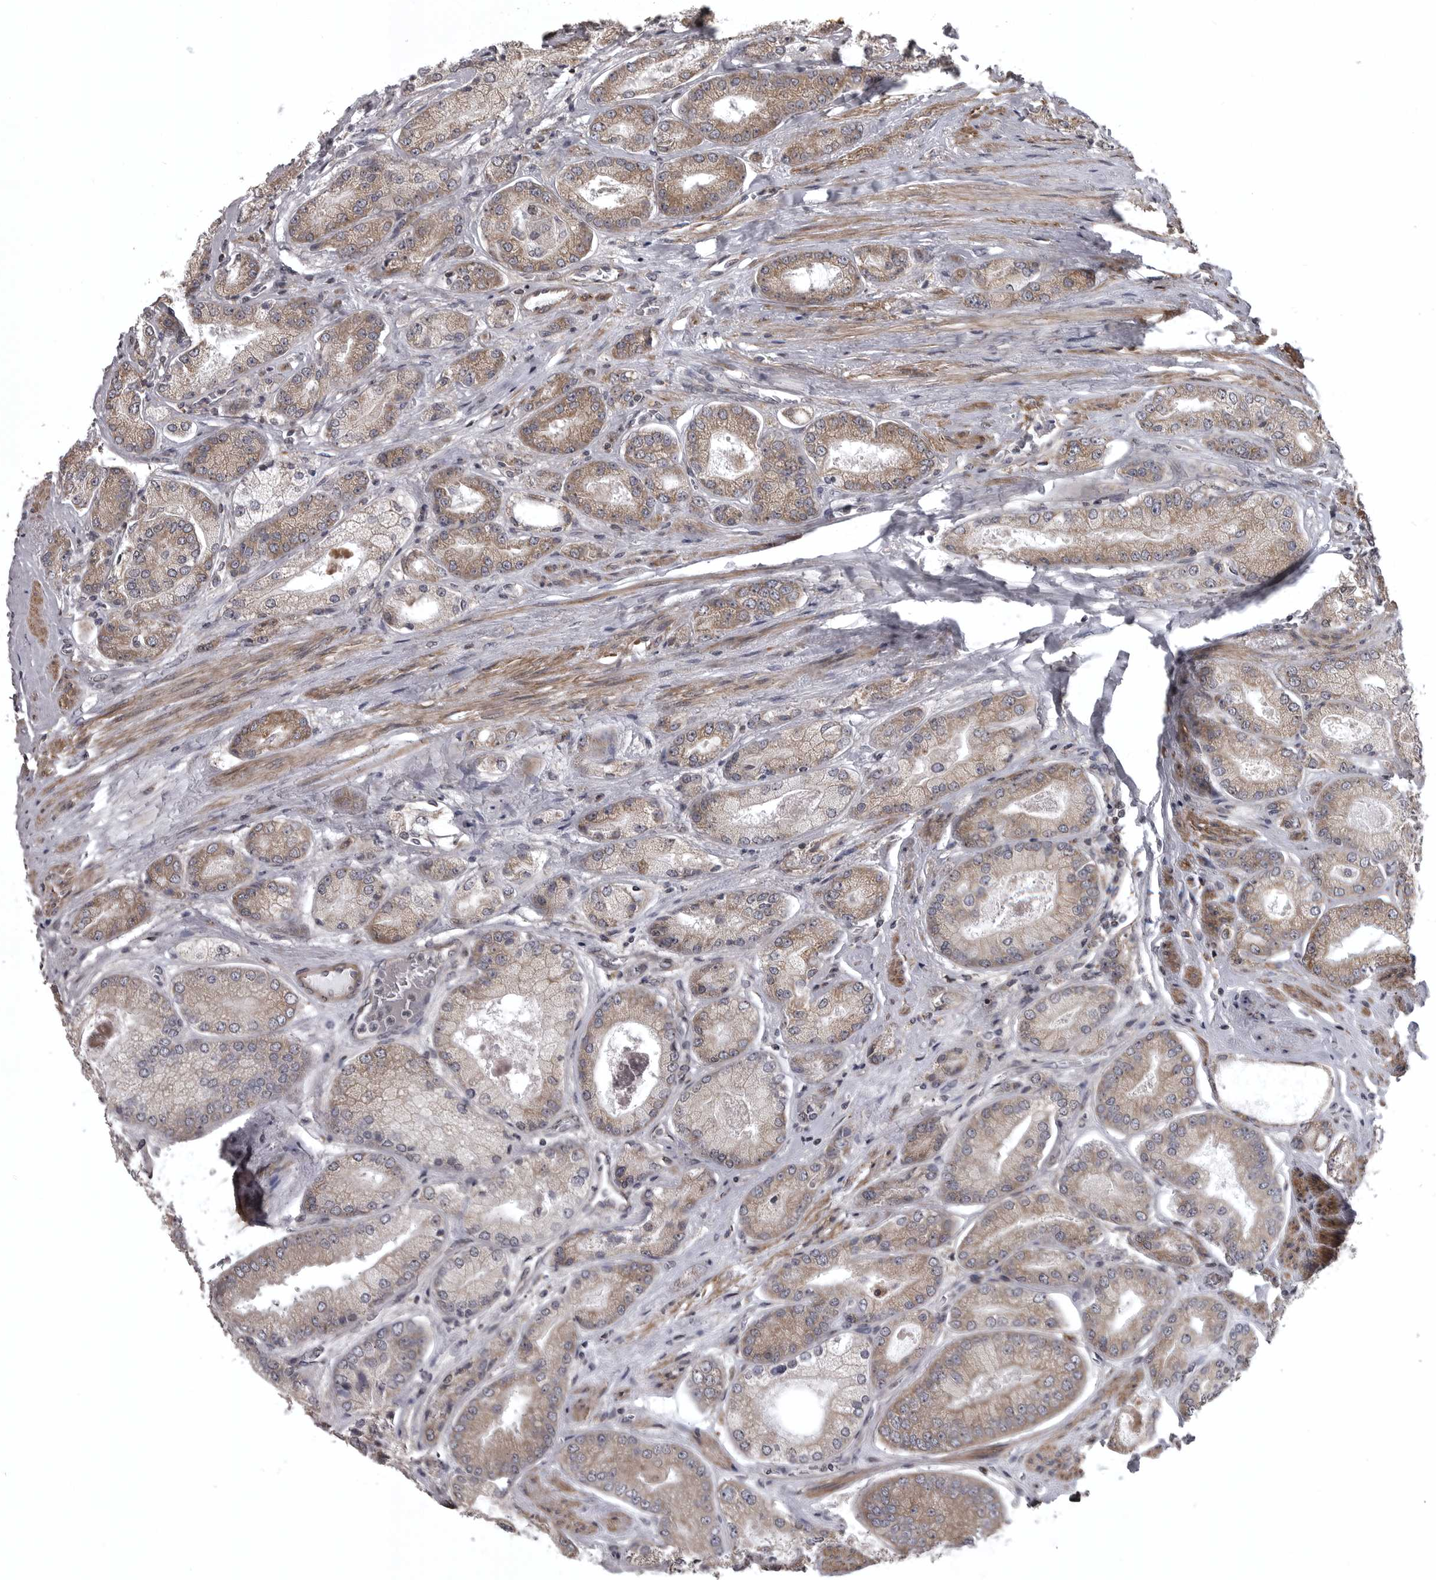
{"staining": {"intensity": "moderate", "quantity": ">75%", "location": "cytoplasmic/membranous"}, "tissue": "prostate cancer", "cell_type": "Tumor cells", "image_type": "cancer", "snomed": [{"axis": "morphology", "description": "Adenocarcinoma, High grade"}, {"axis": "topography", "description": "Prostate"}], "caption": "This photomicrograph reveals immunohistochemistry (IHC) staining of prostate high-grade adenocarcinoma, with medium moderate cytoplasmic/membranous expression in about >75% of tumor cells.", "gene": "ZNRF1", "patient": {"sex": "male", "age": 58}}